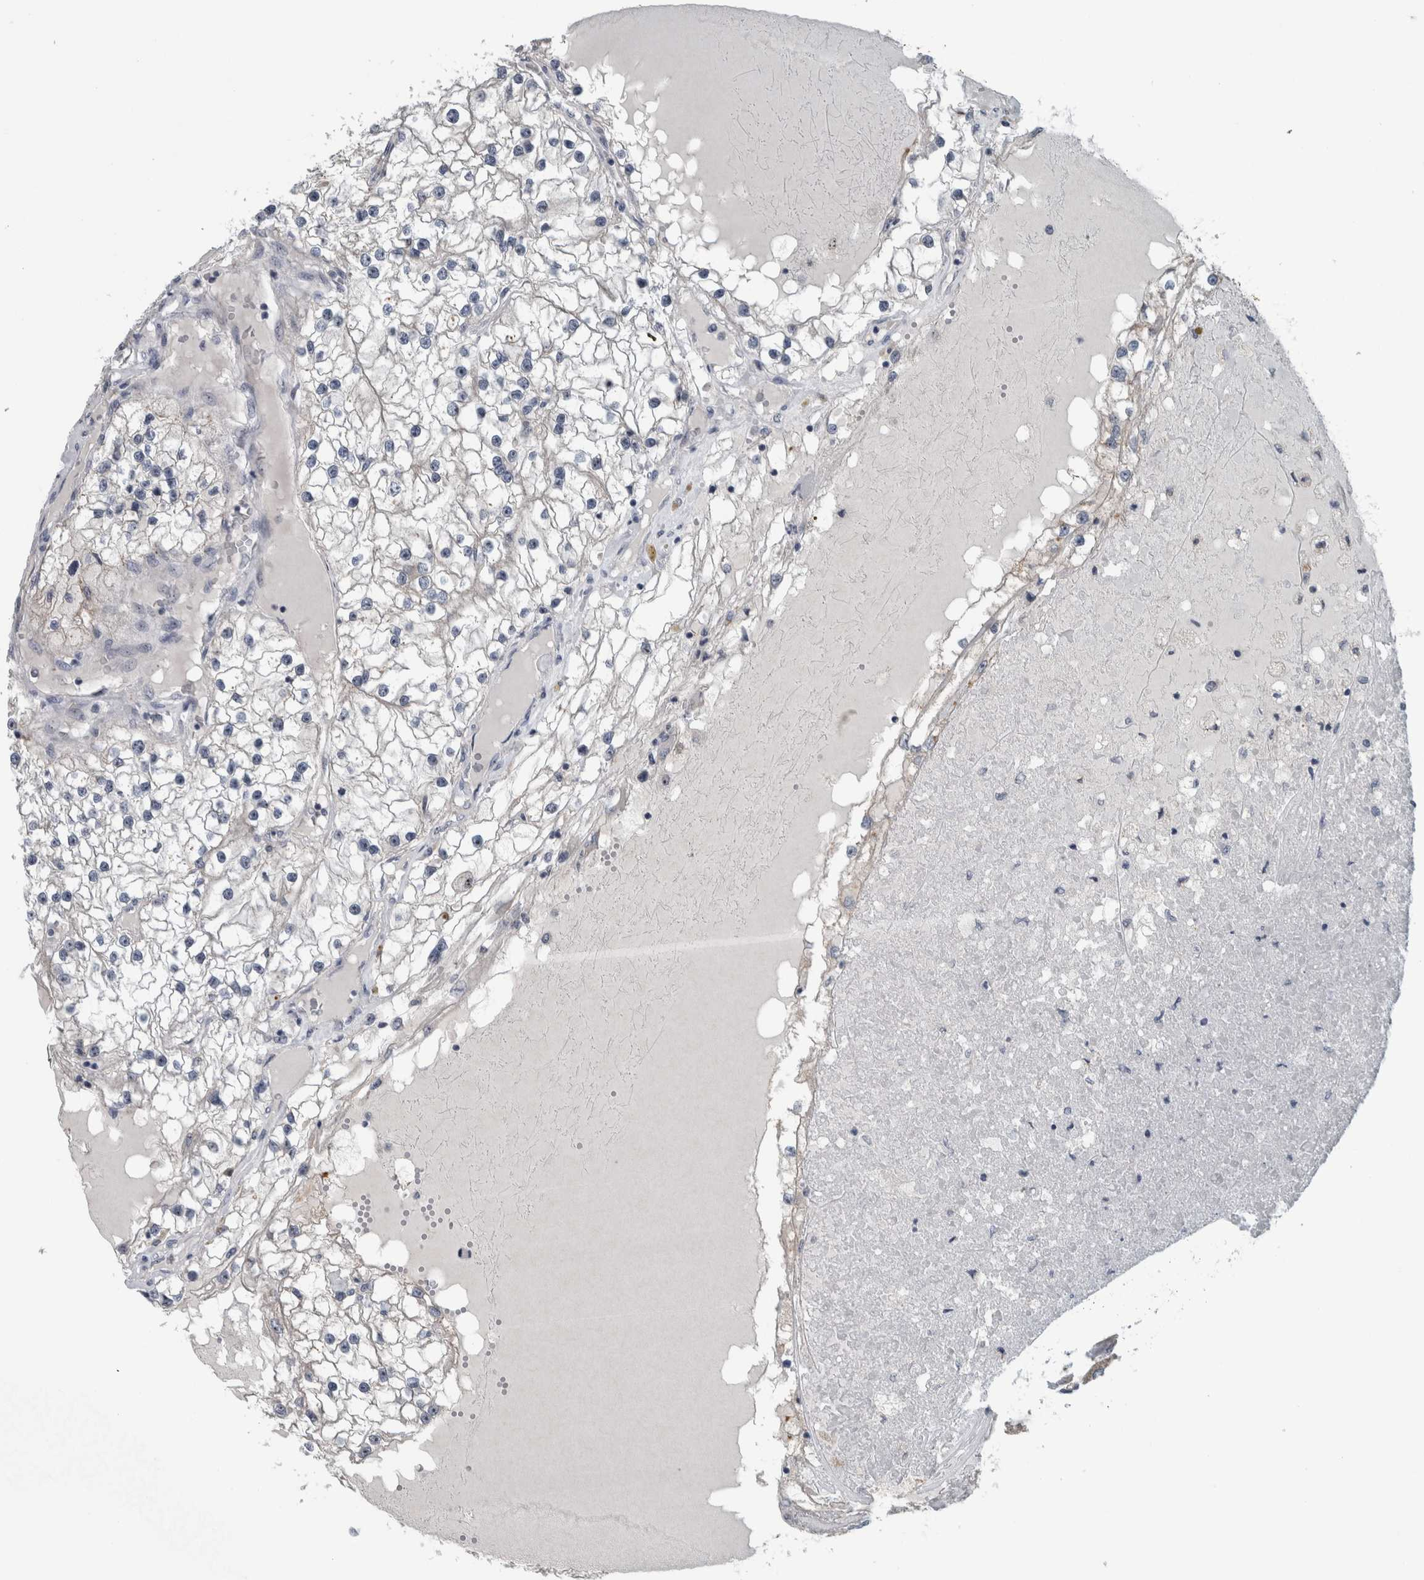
{"staining": {"intensity": "negative", "quantity": "none", "location": "none"}, "tissue": "renal cancer", "cell_type": "Tumor cells", "image_type": "cancer", "snomed": [{"axis": "morphology", "description": "Adenocarcinoma, NOS"}, {"axis": "topography", "description": "Kidney"}], "caption": "IHC of renal cancer (adenocarcinoma) reveals no expression in tumor cells.", "gene": "UTP6", "patient": {"sex": "male", "age": 68}}